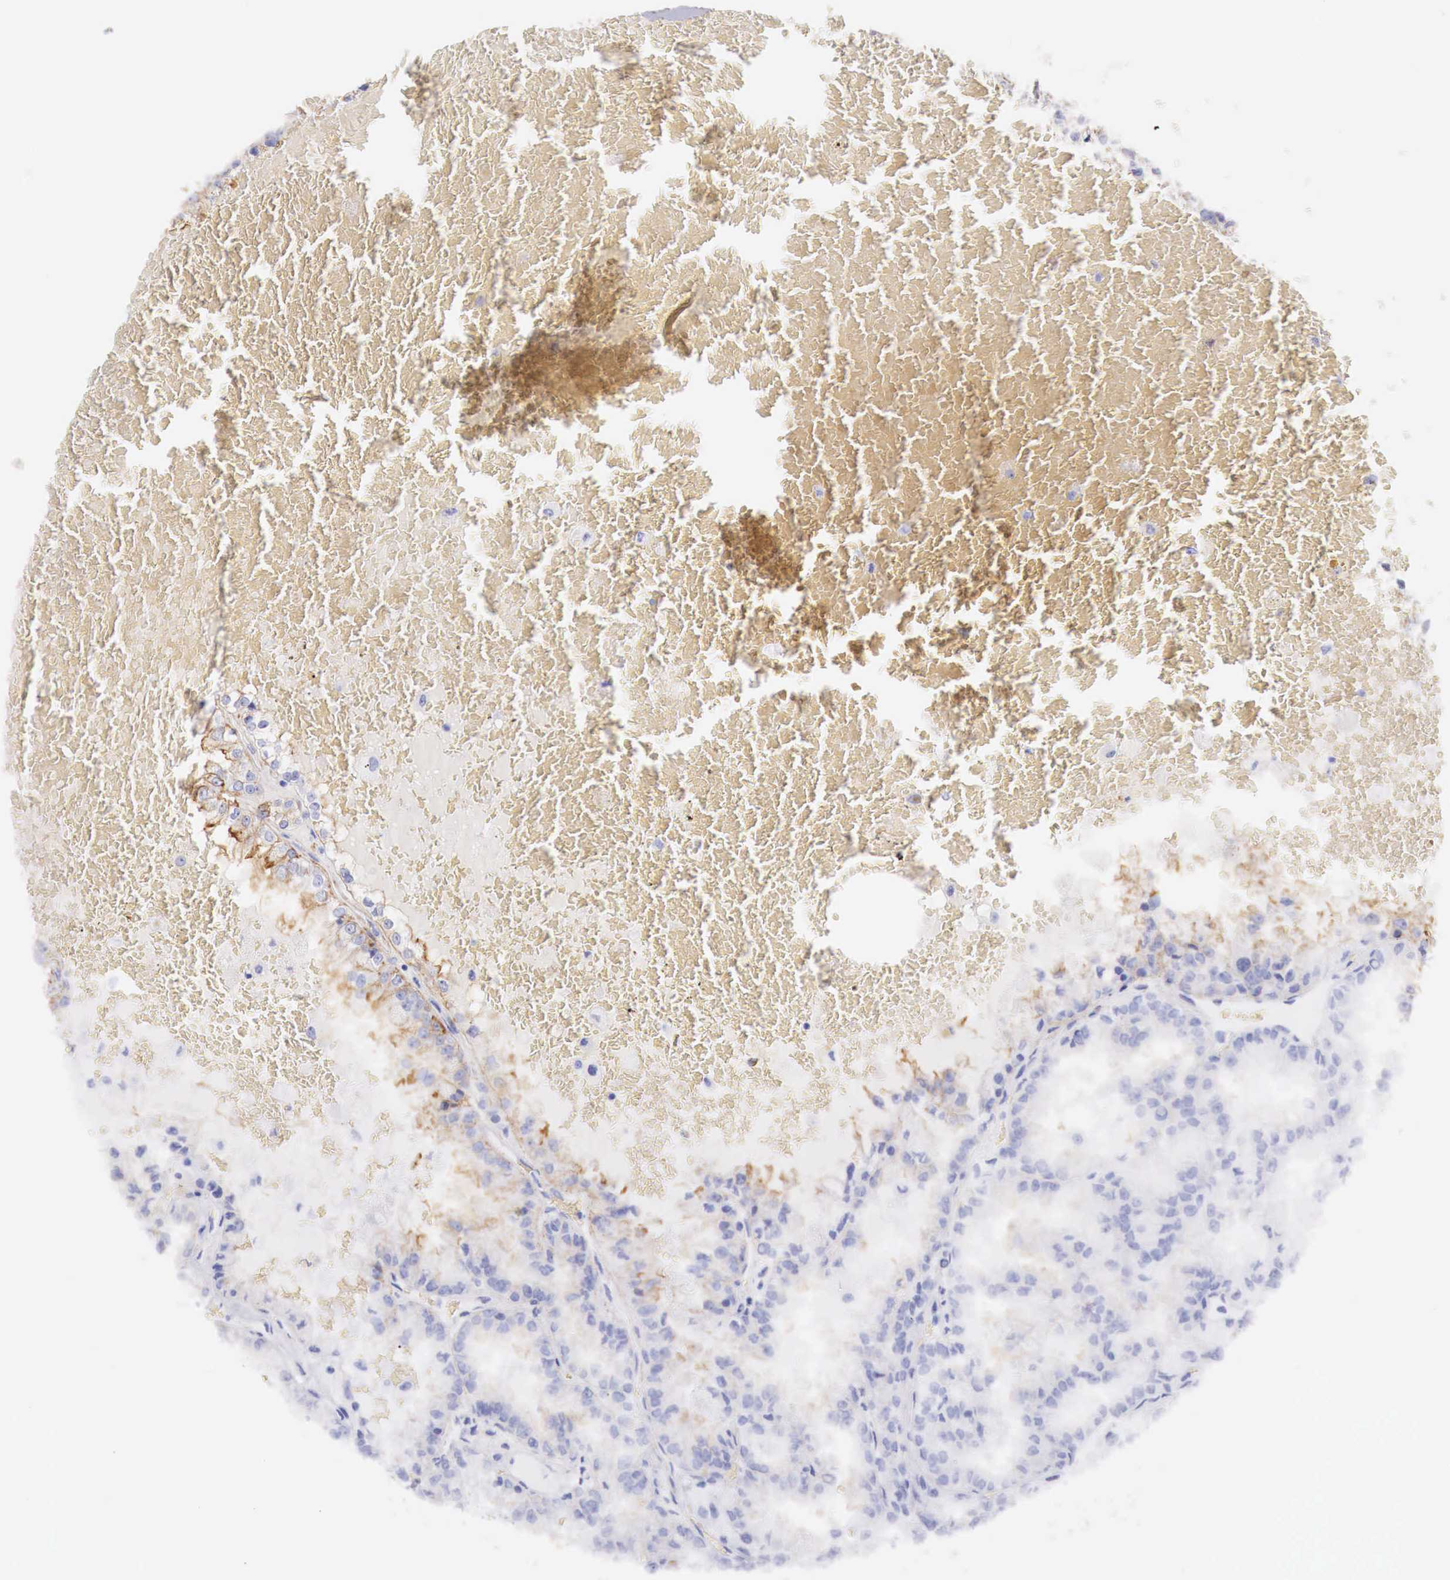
{"staining": {"intensity": "negative", "quantity": "none", "location": "none"}, "tissue": "renal cancer", "cell_type": "Tumor cells", "image_type": "cancer", "snomed": [{"axis": "morphology", "description": "Adenocarcinoma, NOS"}, {"axis": "topography", "description": "Kidney"}], "caption": "A photomicrograph of renal cancer (adenocarcinoma) stained for a protein demonstrates no brown staining in tumor cells.", "gene": "TPM1", "patient": {"sex": "female", "age": 56}}